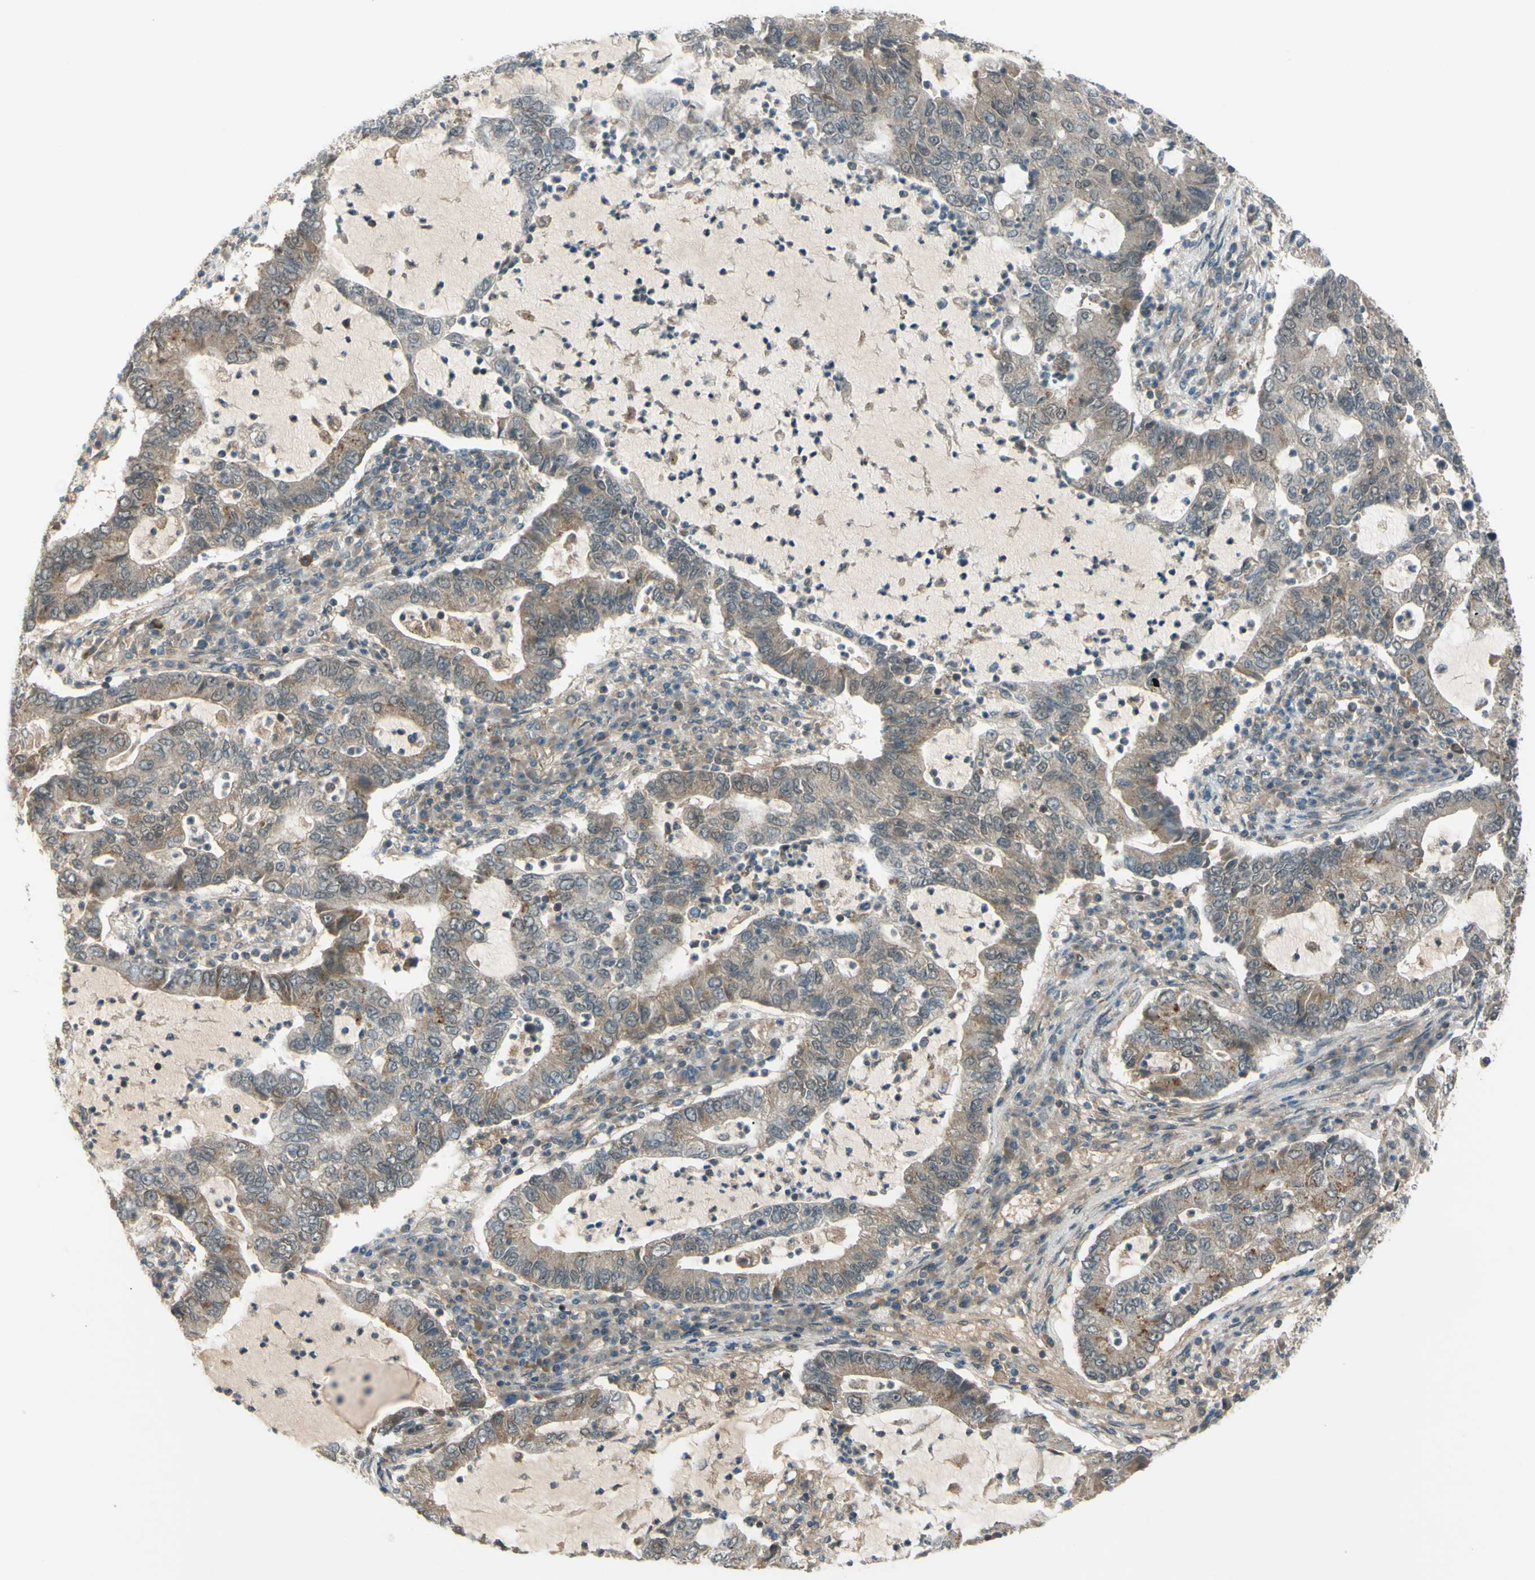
{"staining": {"intensity": "weak", "quantity": "25%-75%", "location": "cytoplasmic/membranous"}, "tissue": "lung cancer", "cell_type": "Tumor cells", "image_type": "cancer", "snomed": [{"axis": "morphology", "description": "Adenocarcinoma, NOS"}, {"axis": "topography", "description": "Lung"}], "caption": "Immunohistochemical staining of lung cancer displays weak cytoplasmic/membranous protein staining in about 25%-75% of tumor cells. The staining was performed using DAB (3,3'-diaminobenzidine), with brown indicating positive protein expression. Nuclei are stained blue with hematoxylin.", "gene": "FLII", "patient": {"sex": "female", "age": 51}}